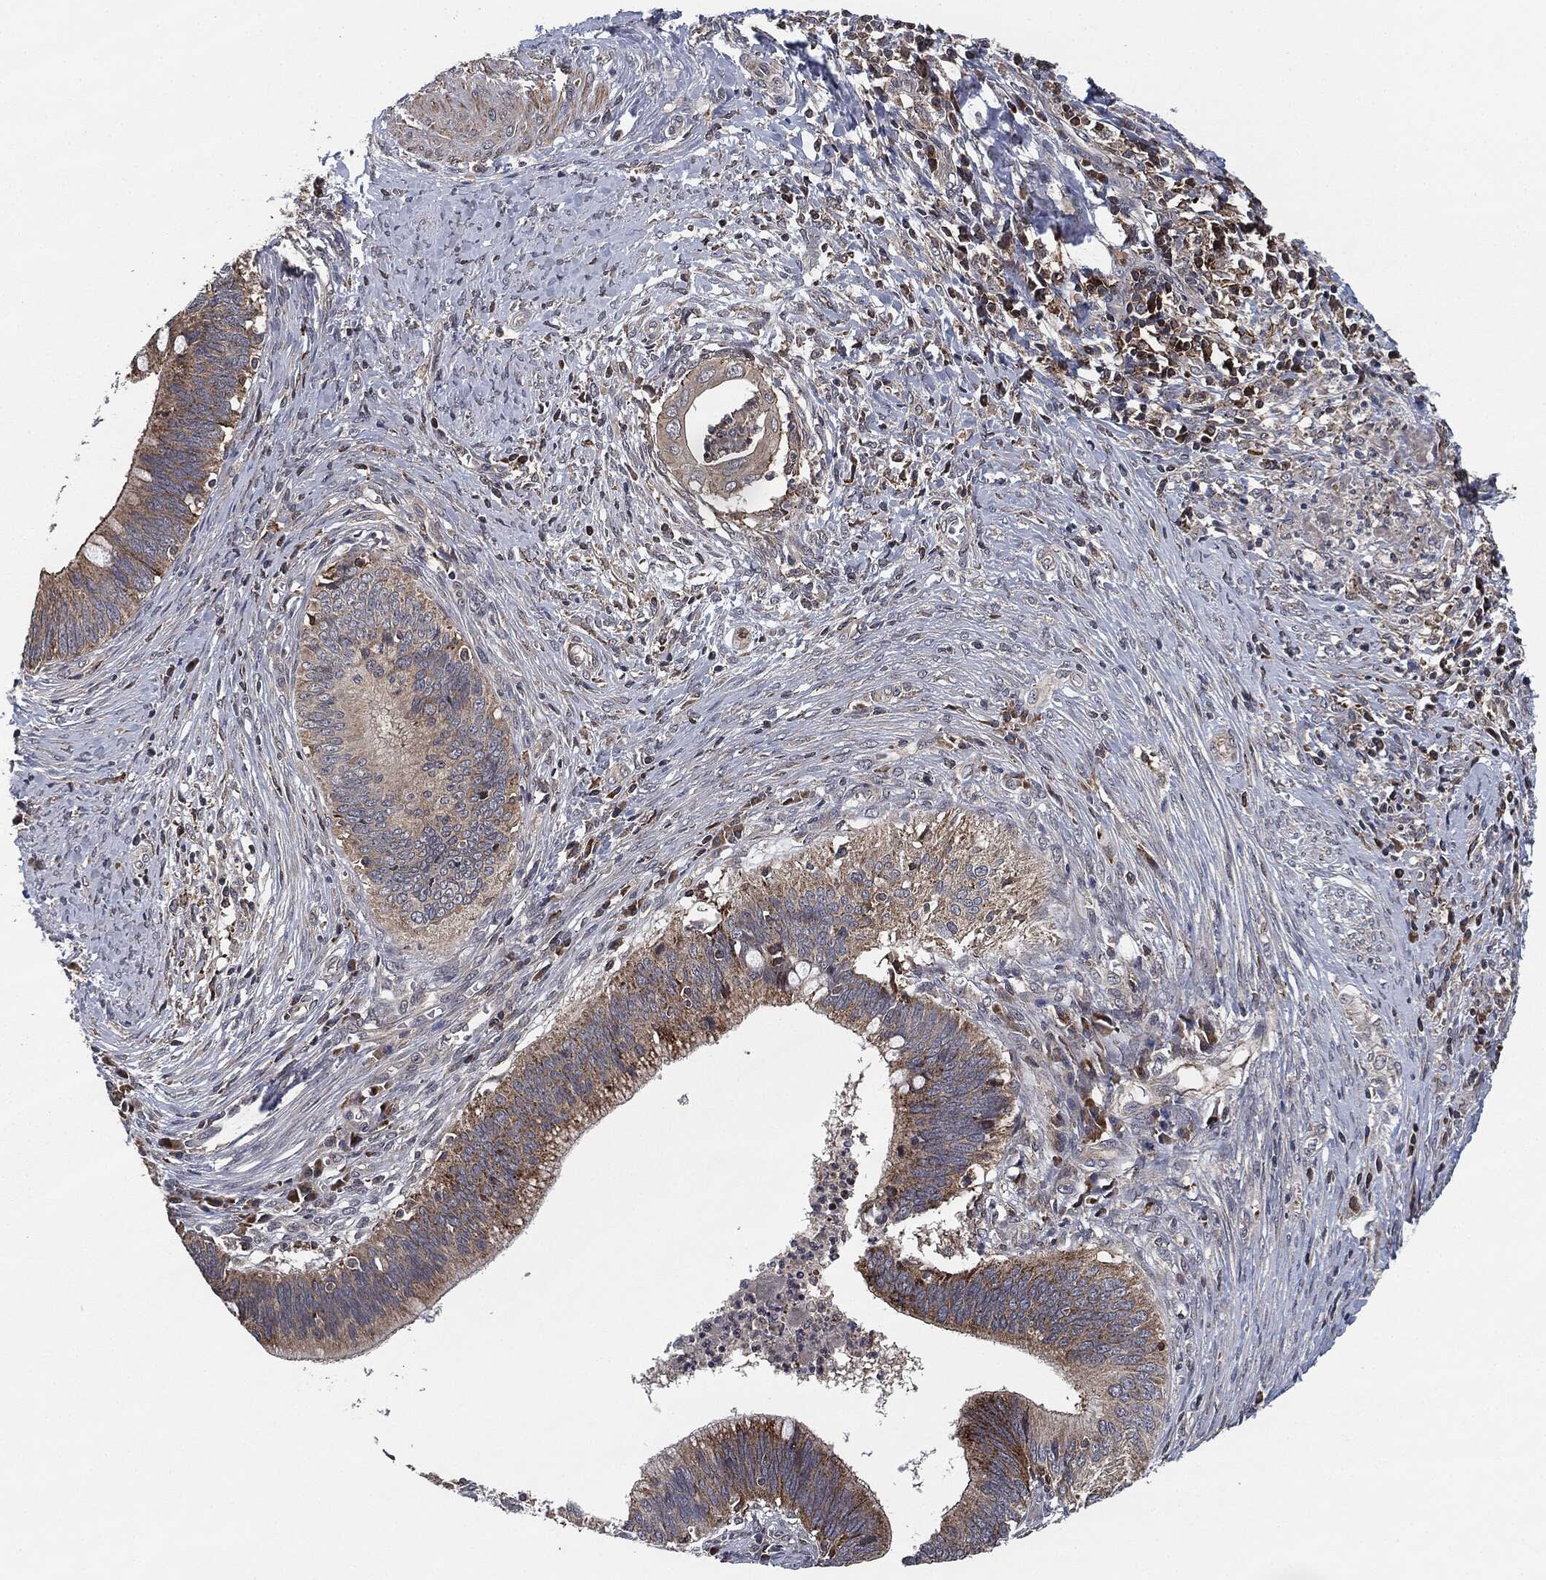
{"staining": {"intensity": "moderate", "quantity": "25%-75%", "location": "cytoplasmic/membranous"}, "tissue": "cervical cancer", "cell_type": "Tumor cells", "image_type": "cancer", "snomed": [{"axis": "morphology", "description": "Adenocarcinoma, NOS"}, {"axis": "topography", "description": "Cervix"}], "caption": "Approximately 25%-75% of tumor cells in cervical cancer reveal moderate cytoplasmic/membranous protein staining as visualized by brown immunohistochemical staining.", "gene": "UBR1", "patient": {"sex": "female", "age": 42}}